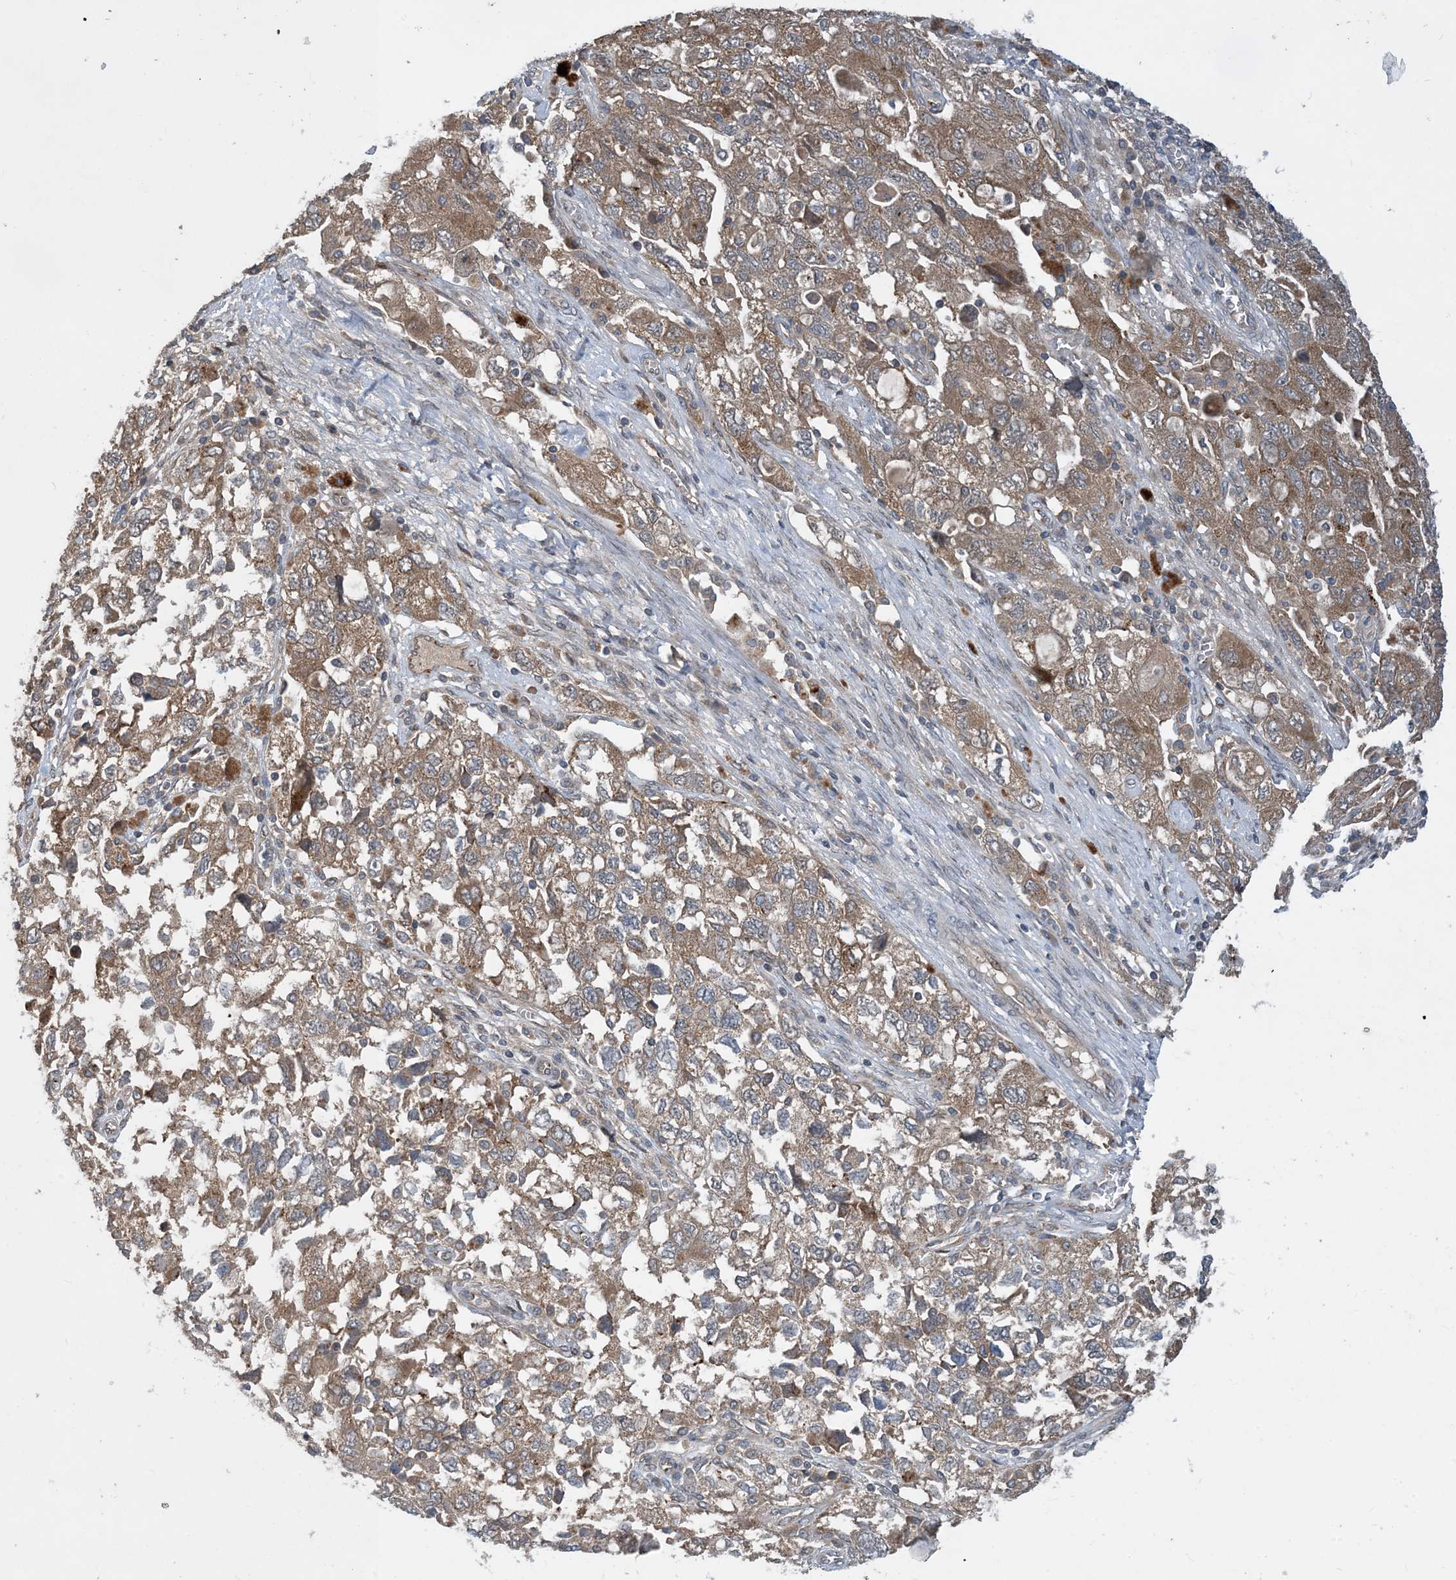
{"staining": {"intensity": "moderate", "quantity": ">75%", "location": "cytoplasmic/membranous"}, "tissue": "ovarian cancer", "cell_type": "Tumor cells", "image_type": "cancer", "snomed": [{"axis": "morphology", "description": "Carcinoma, NOS"}, {"axis": "morphology", "description": "Cystadenocarcinoma, serous, NOS"}, {"axis": "topography", "description": "Ovary"}], "caption": "This photomicrograph reveals immunohistochemistry (IHC) staining of human ovarian cancer (carcinoma), with medium moderate cytoplasmic/membranous expression in about >75% of tumor cells.", "gene": "TINAG", "patient": {"sex": "female", "age": 69}}